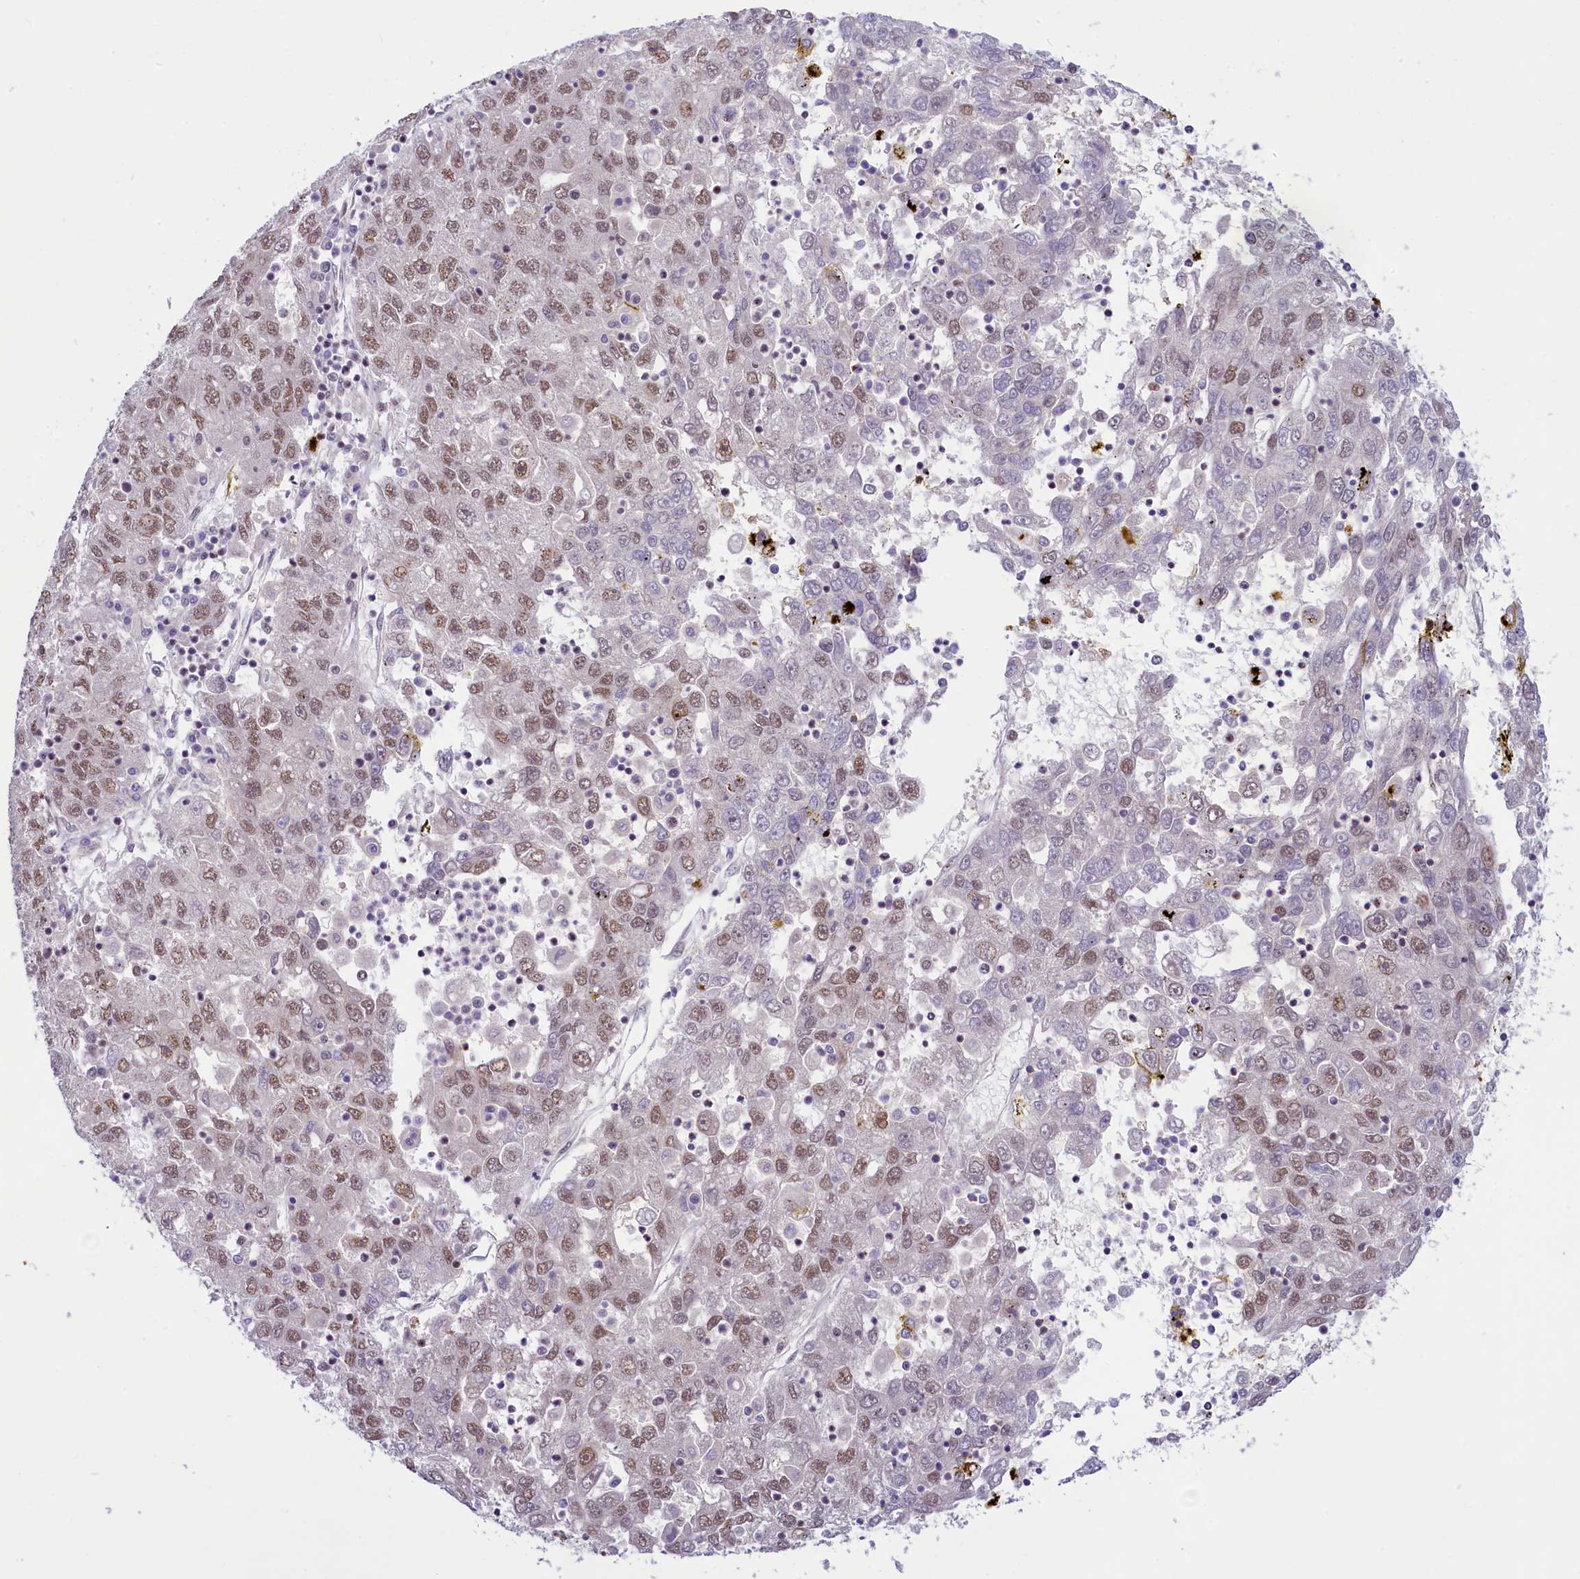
{"staining": {"intensity": "moderate", "quantity": ">75%", "location": "nuclear"}, "tissue": "liver cancer", "cell_type": "Tumor cells", "image_type": "cancer", "snomed": [{"axis": "morphology", "description": "Carcinoma, Hepatocellular, NOS"}, {"axis": "topography", "description": "Liver"}], "caption": "Immunohistochemistry micrograph of neoplastic tissue: hepatocellular carcinoma (liver) stained using immunohistochemistry (IHC) displays medium levels of moderate protein expression localized specifically in the nuclear of tumor cells, appearing as a nuclear brown color.", "gene": "ANKS3", "patient": {"sex": "male", "age": 49}}